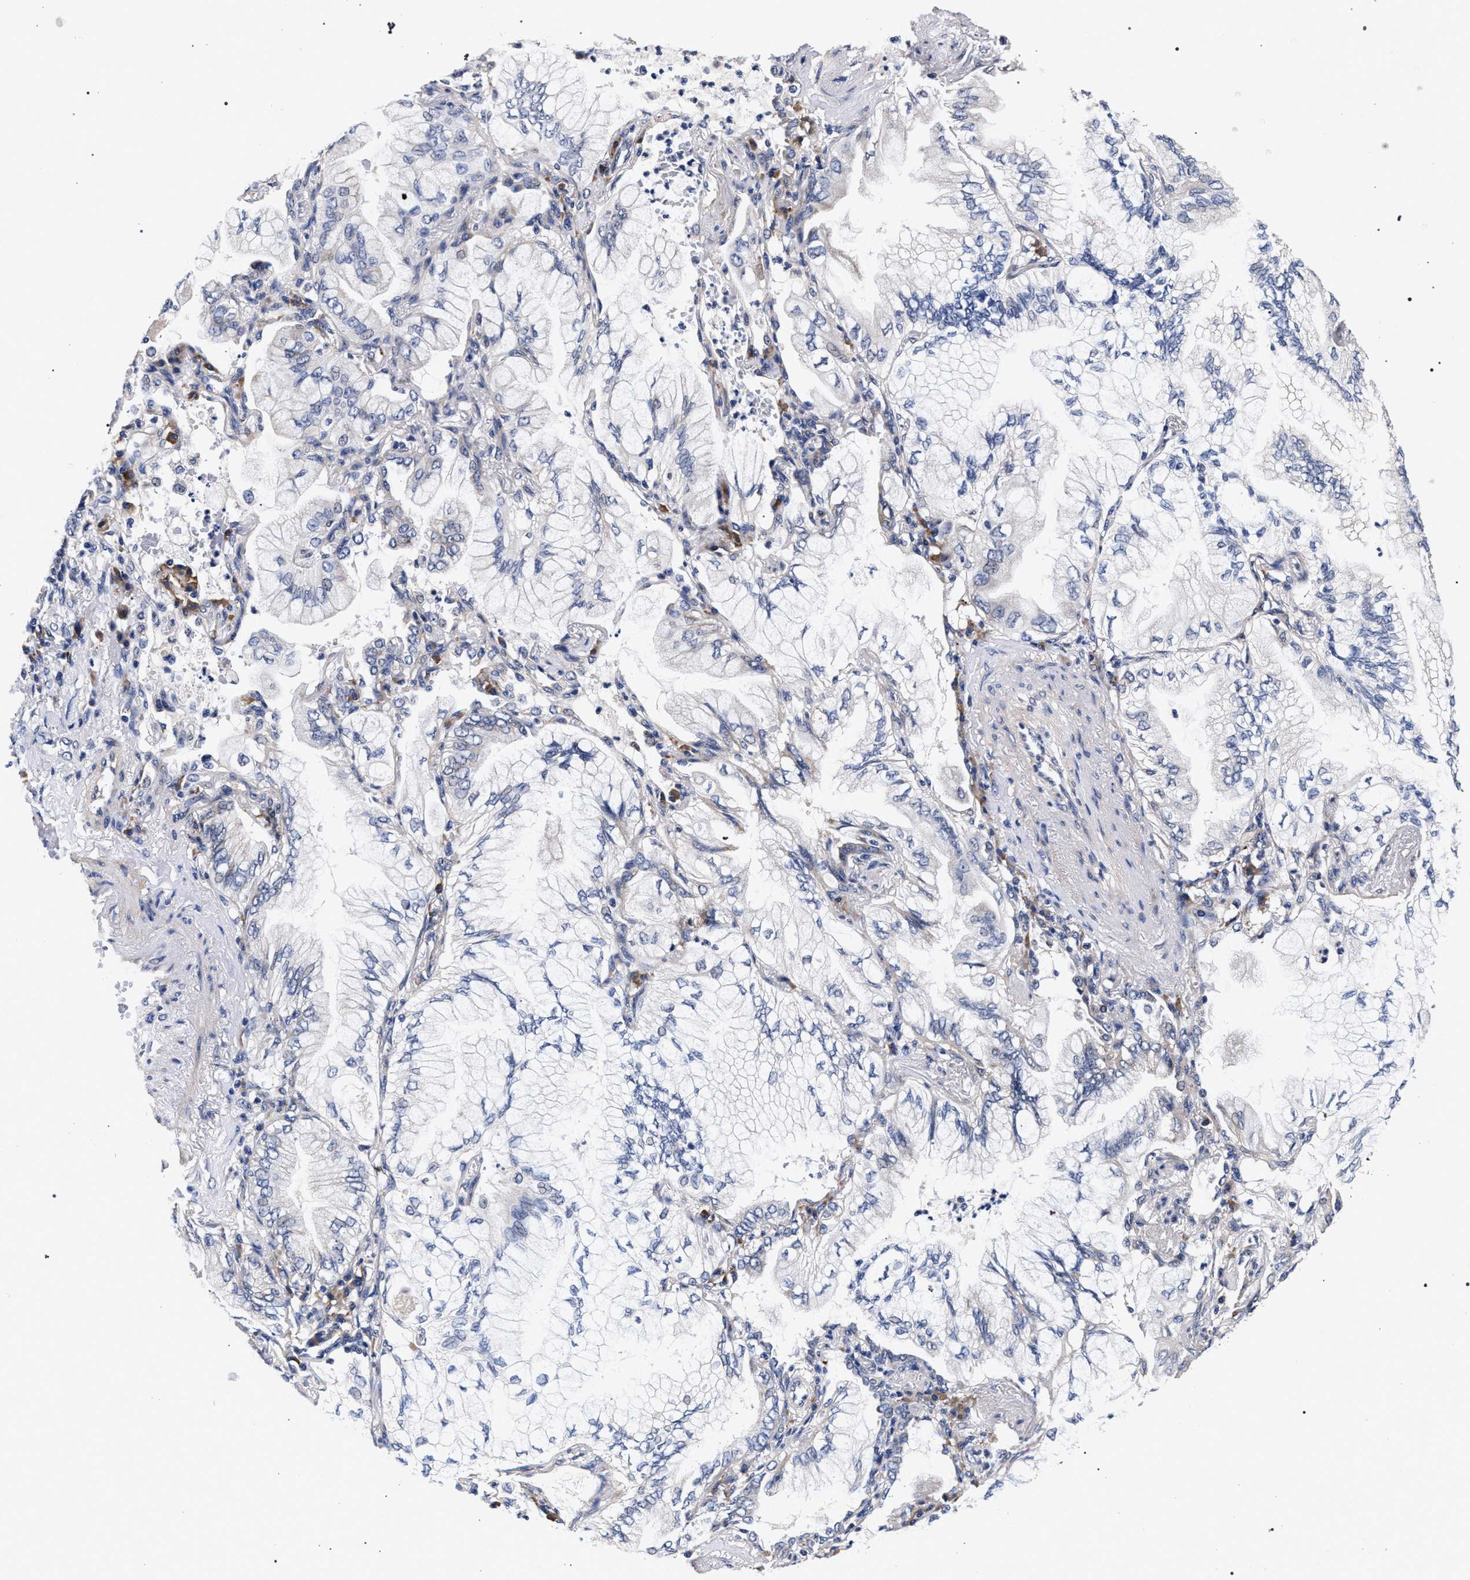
{"staining": {"intensity": "negative", "quantity": "none", "location": "none"}, "tissue": "lung cancer", "cell_type": "Tumor cells", "image_type": "cancer", "snomed": [{"axis": "morphology", "description": "Adenocarcinoma, NOS"}, {"axis": "topography", "description": "Lung"}], "caption": "A high-resolution micrograph shows IHC staining of lung cancer, which shows no significant positivity in tumor cells.", "gene": "CFAP95", "patient": {"sex": "female", "age": 70}}